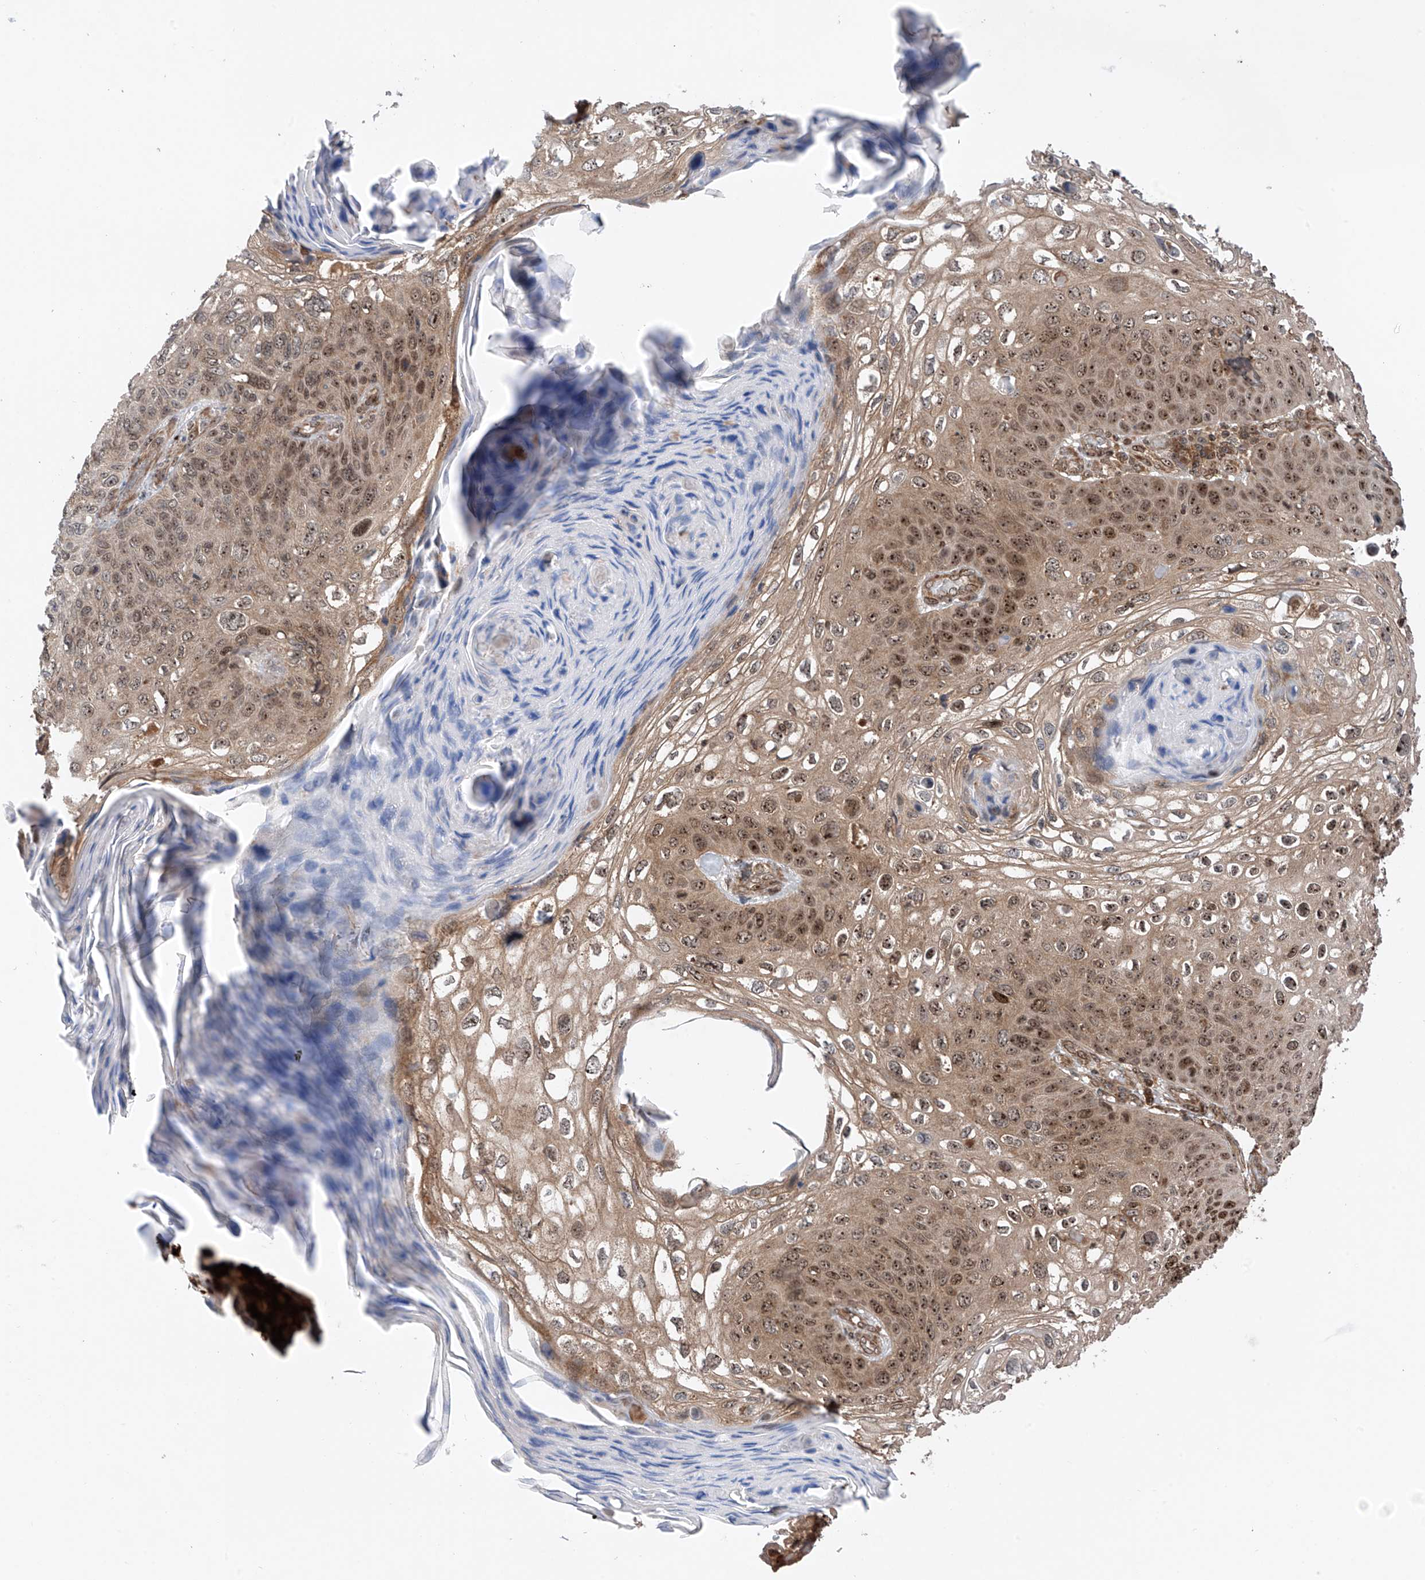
{"staining": {"intensity": "moderate", "quantity": ">75%", "location": "nuclear"}, "tissue": "skin cancer", "cell_type": "Tumor cells", "image_type": "cancer", "snomed": [{"axis": "morphology", "description": "Squamous cell carcinoma, NOS"}, {"axis": "topography", "description": "Skin"}], "caption": "About >75% of tumor cells in skin squamous cell carcinoma show moderate nuclear protein positivity as visualized by brown immunohistochemical staining.", "gene": "C1orf131", "patient": {"sex": "female", "age": 90}}